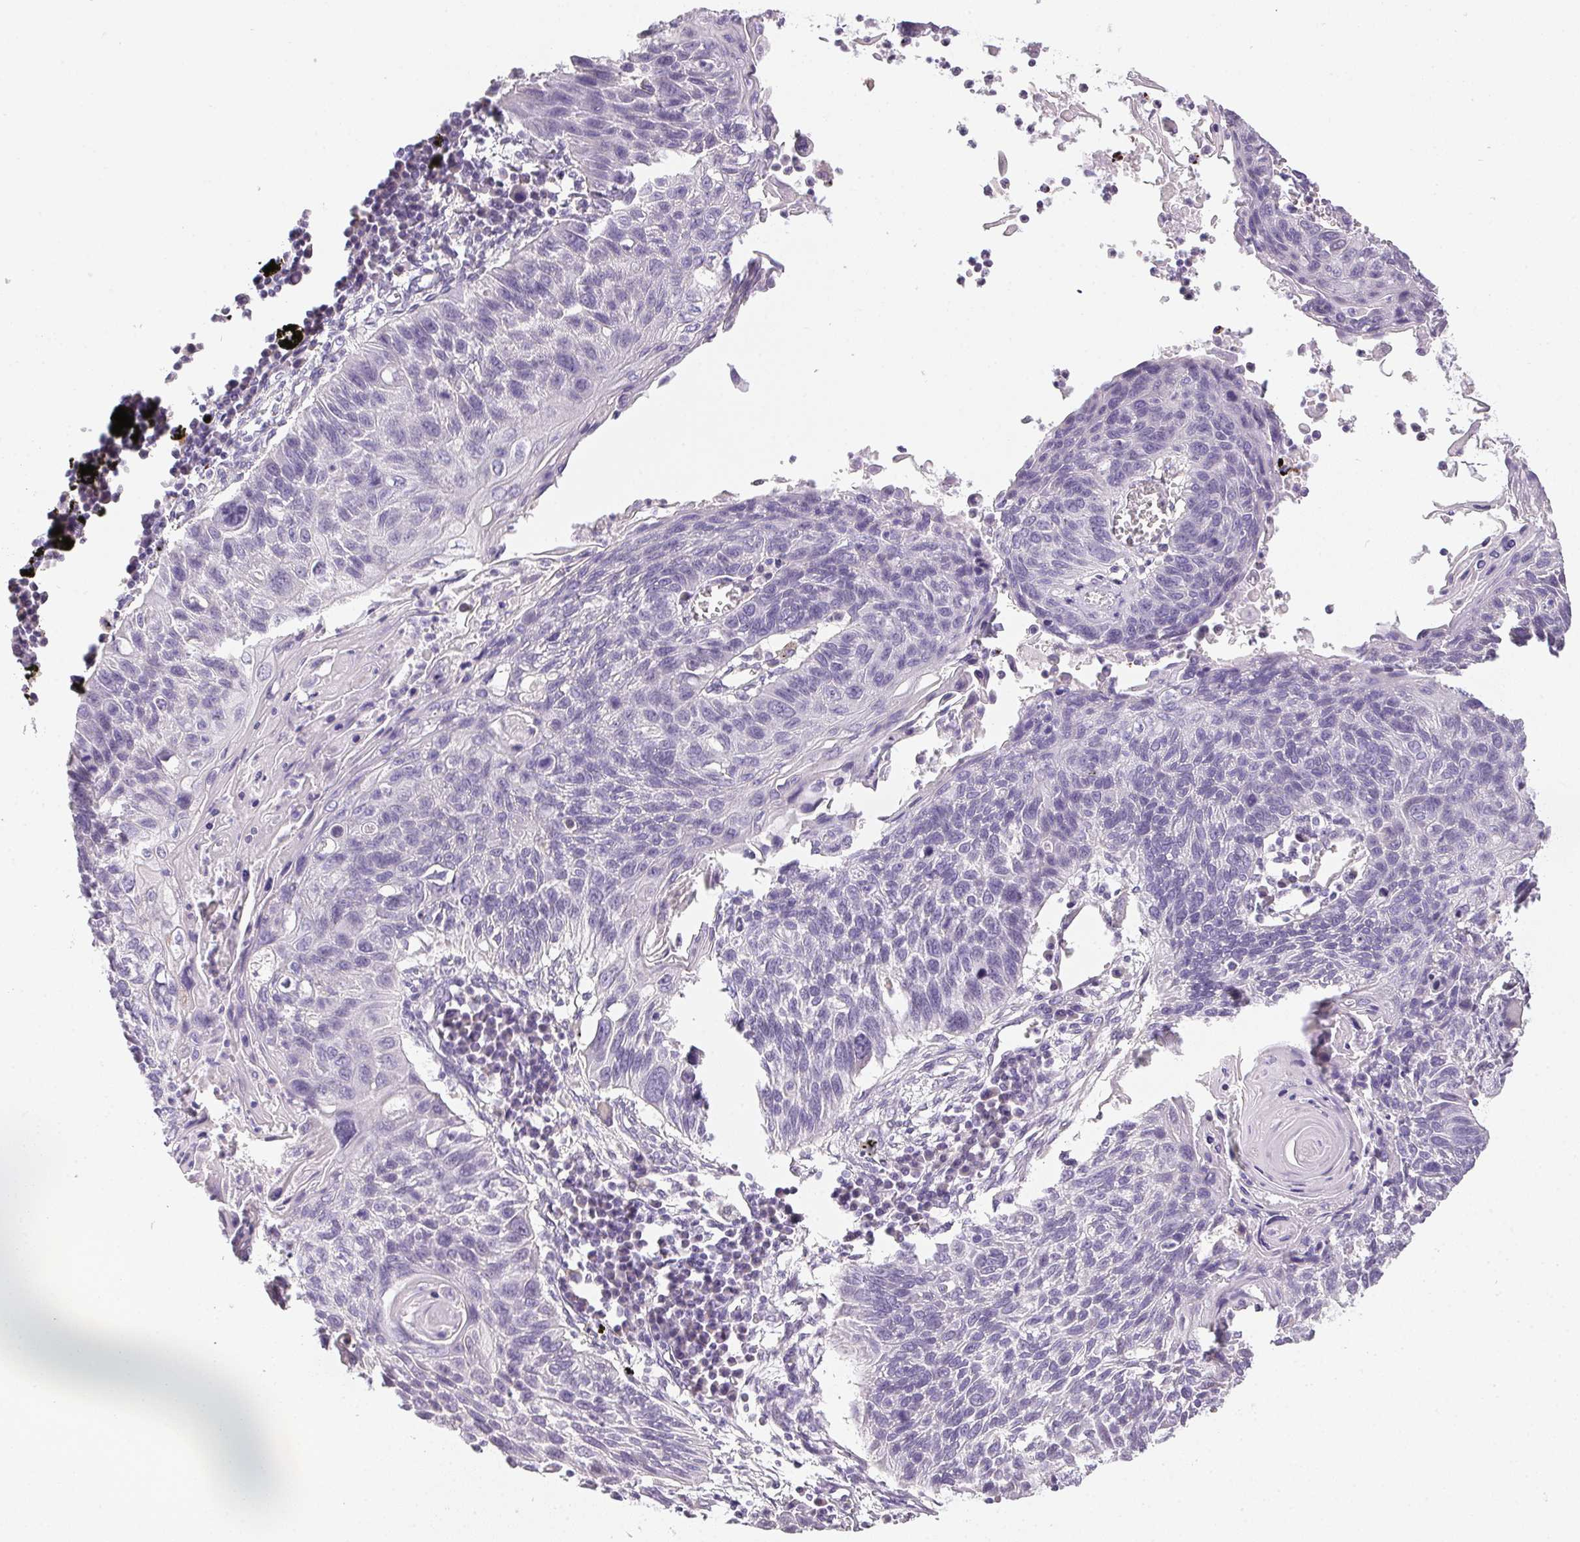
{"staining": {"intensity": "negative", "quantity": "none", "location": "none"}, "tissue": "lung cancer", "cell_type": "Tumor cells", "image_type": "cancer", "snomed": [{"axis": "morphology", "description": "Squamous cell carcinoma, NOS"}, {"axis": "topography", "description": "Lung"}], "caption": "Protein analysis of lung cancer (squamous cell carcinoma) shows no significant positivity in tumor cells.", "gene": "CTCFL", "patient": {"sex": "male", "age": 78}}